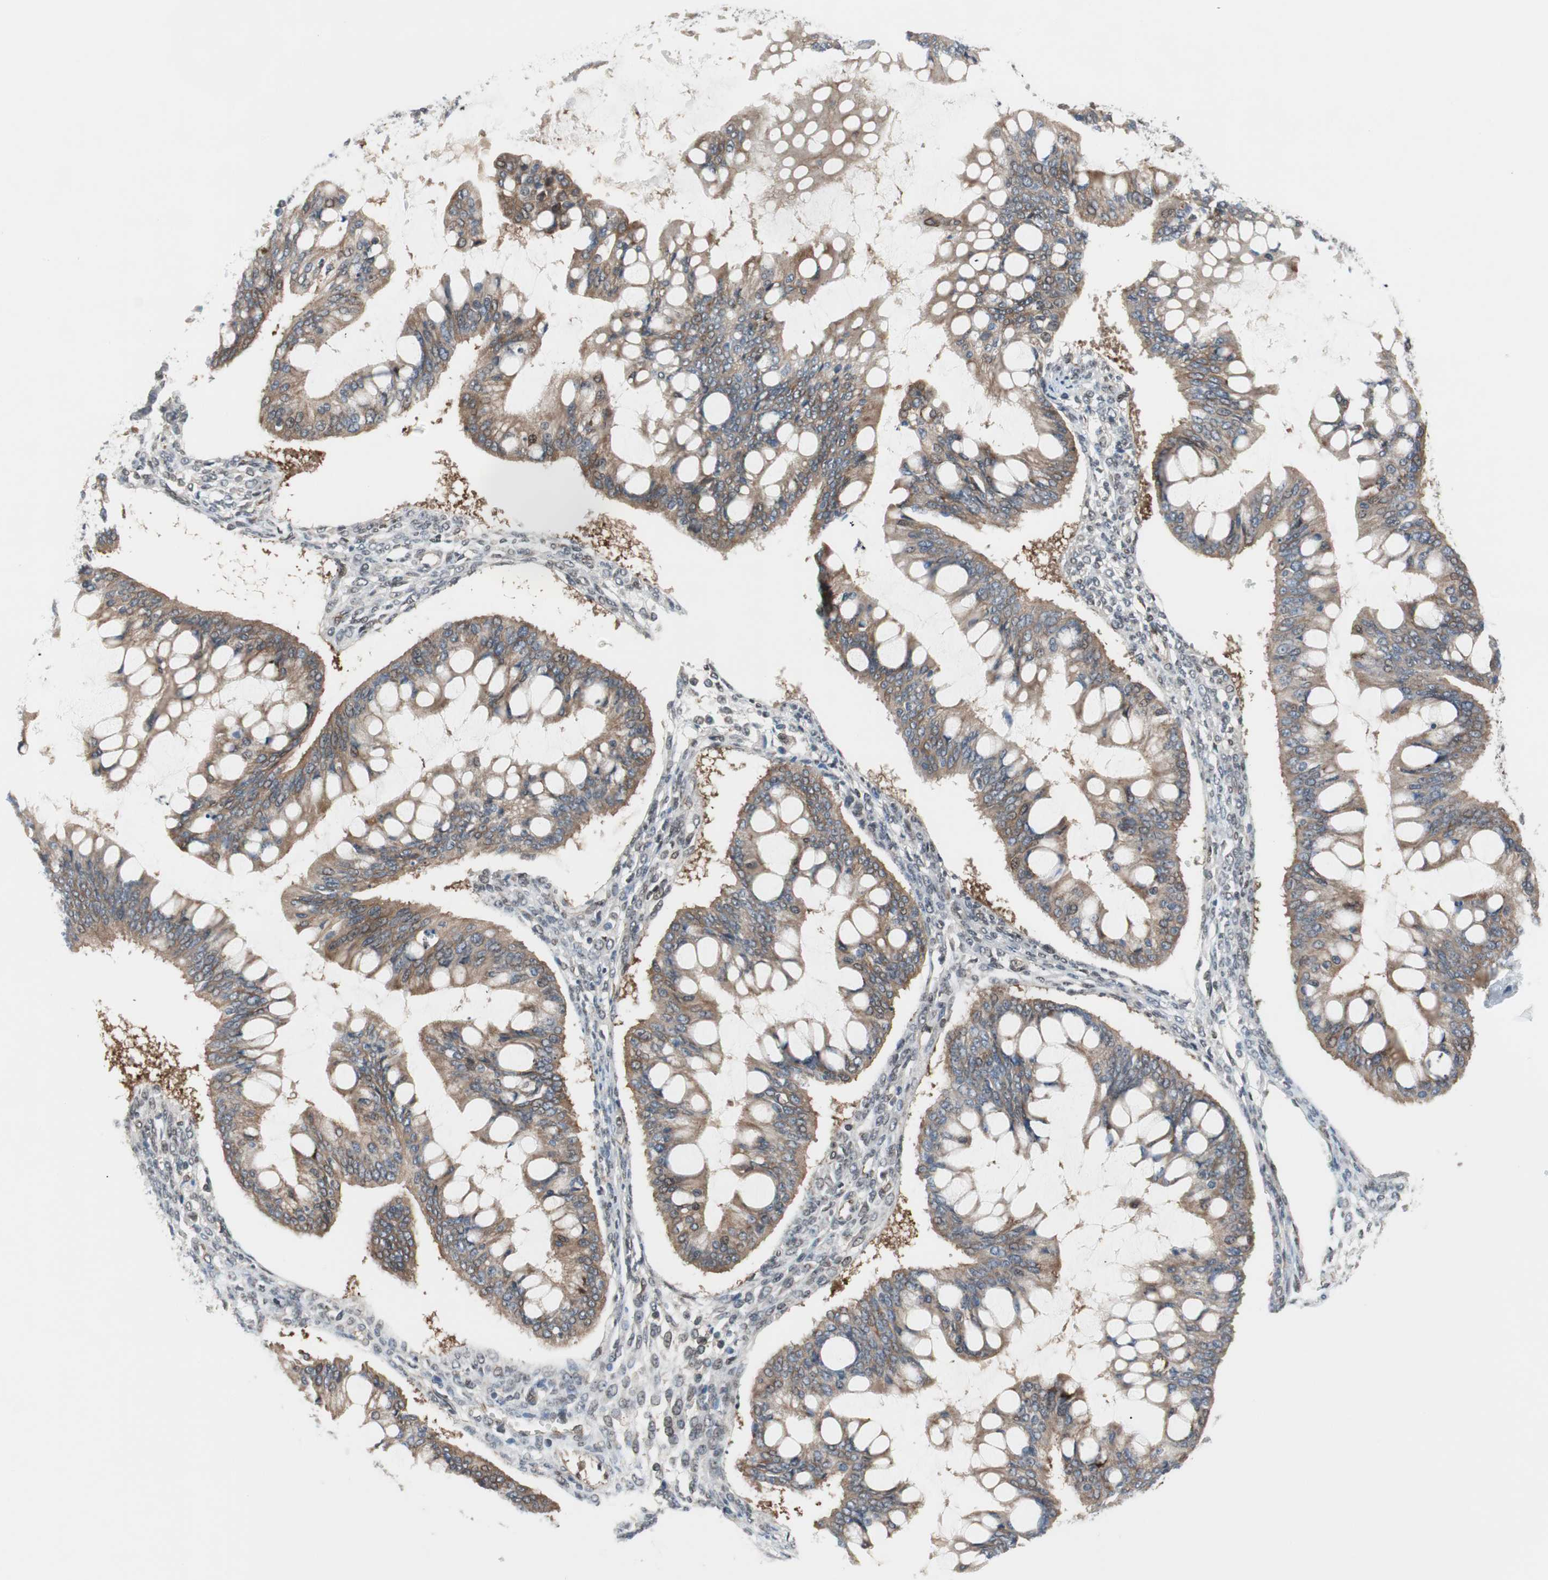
{"staining": {"intensity": "moderate", "quantity": "25%-75%", "location": "cytoplasmic/membranous"}, "tissue": "ovarian cancer", "cell_type": "Tumor cells", "image_type": "cancer", "snomed": [{"axis": "morphology", "description": "Cystadenocarcinoma, mucinous, NOS"}, {"axis": "topography", "description": "Ovary"}], "caption": "The image demonstrates immunohistochemical staining of ovarian mucinous cystadenocarcinoma. There is moderate cytoplasmic/membranous staining is appreciated in approximately 25%-75% of tumor cells.", "gene": "ZNF512B", "patient": {"sex": "female", "age": 73}}